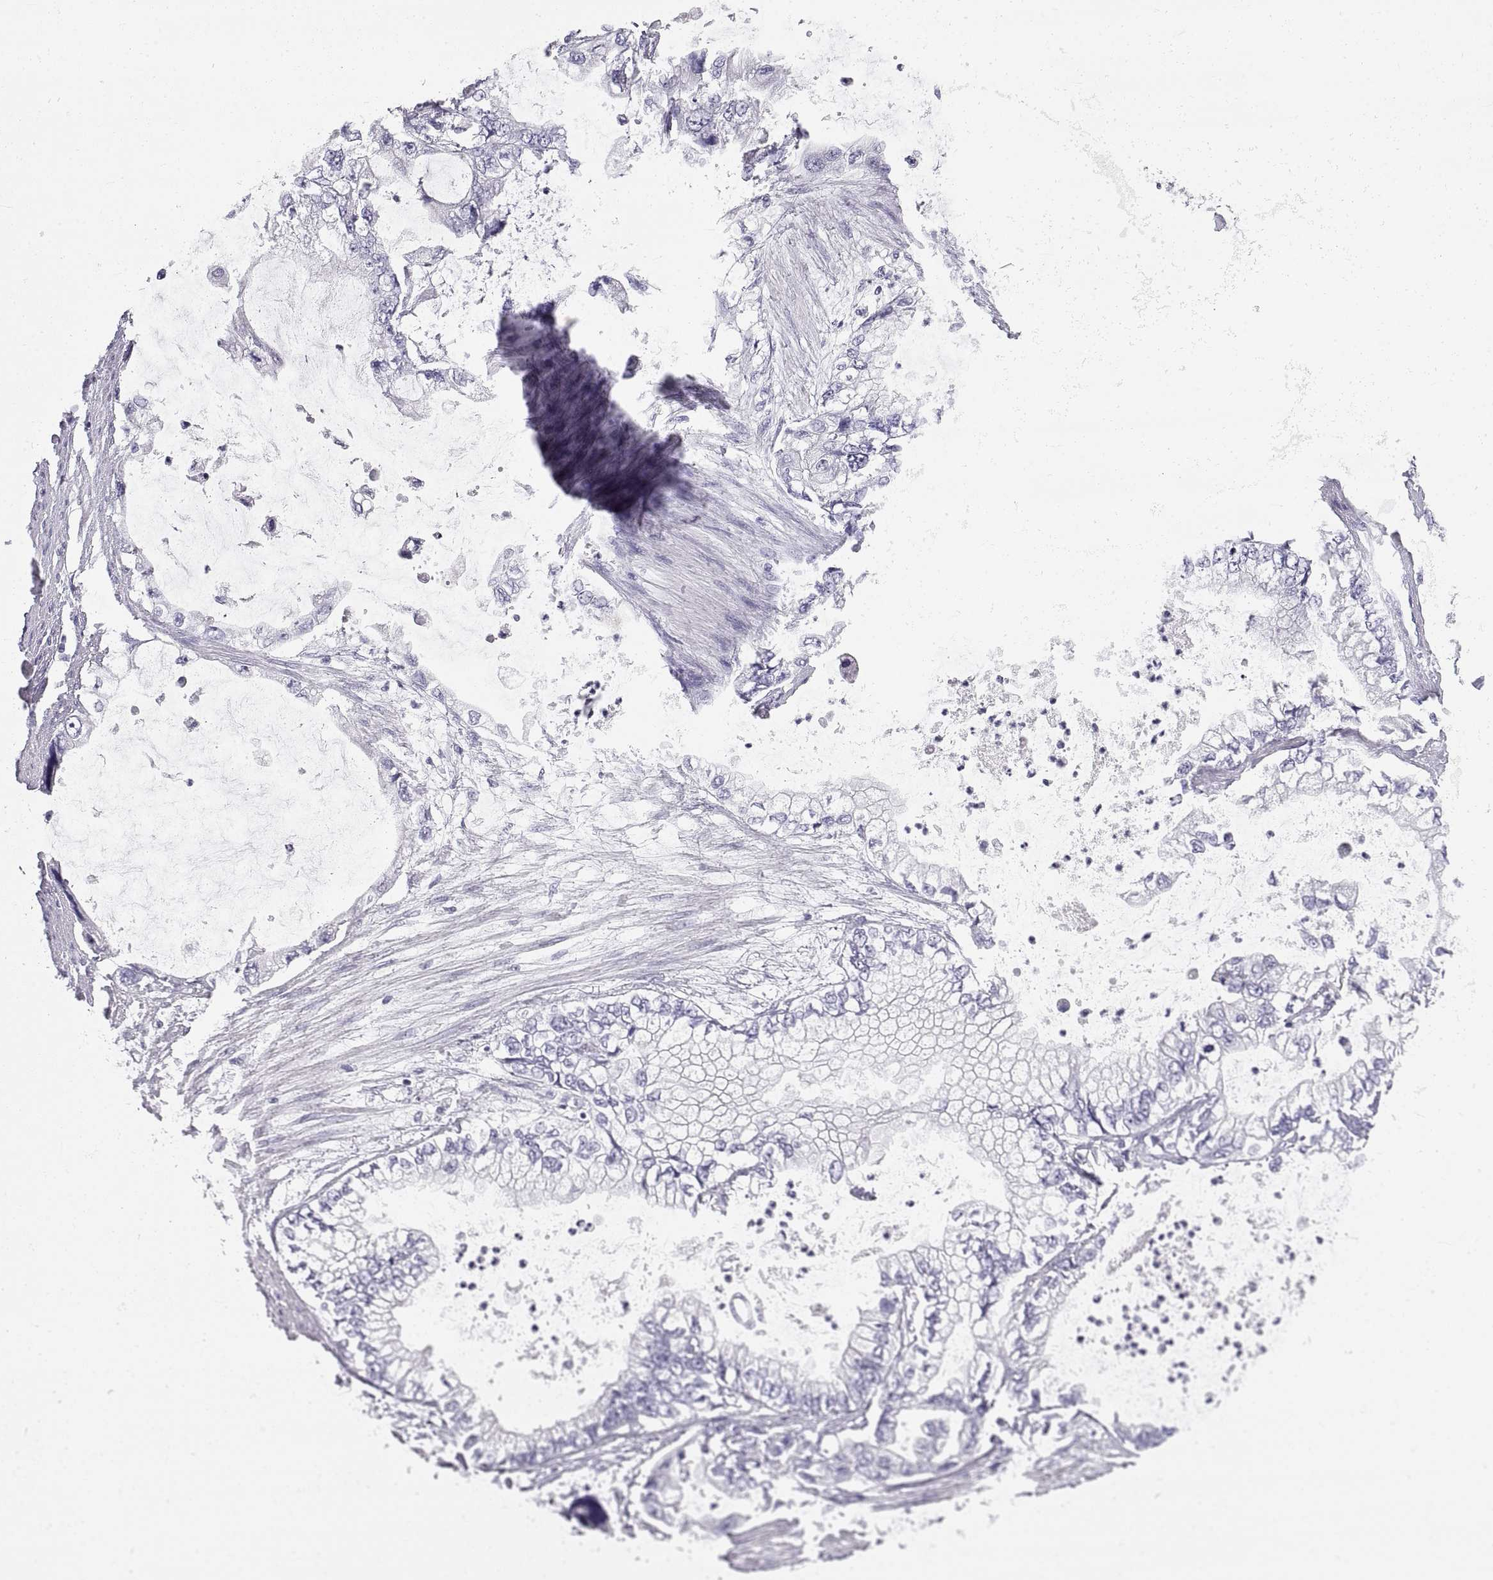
{"staining": {"intensity": "negative", "quantity": "none", "location": "none"}, "tissue": "stomach cancer", "cell_type": "Tumor cells", "image_type": "cancer", "snomed": [{"axis": "morphology", "description": "Adenocarcinoma, NOS"}, {"axis": "topography", "description": "Pancreas"}, {"axis": "topography", "description": "Stomach, upper"}, {"axis": "topography", "description": "Stomach"}], "caption": "Image shows no protein expression in tumor cells of stomach cancer tissue.", "gene": "RLBP1", "patient": {"sex": "male", "age": 77}}